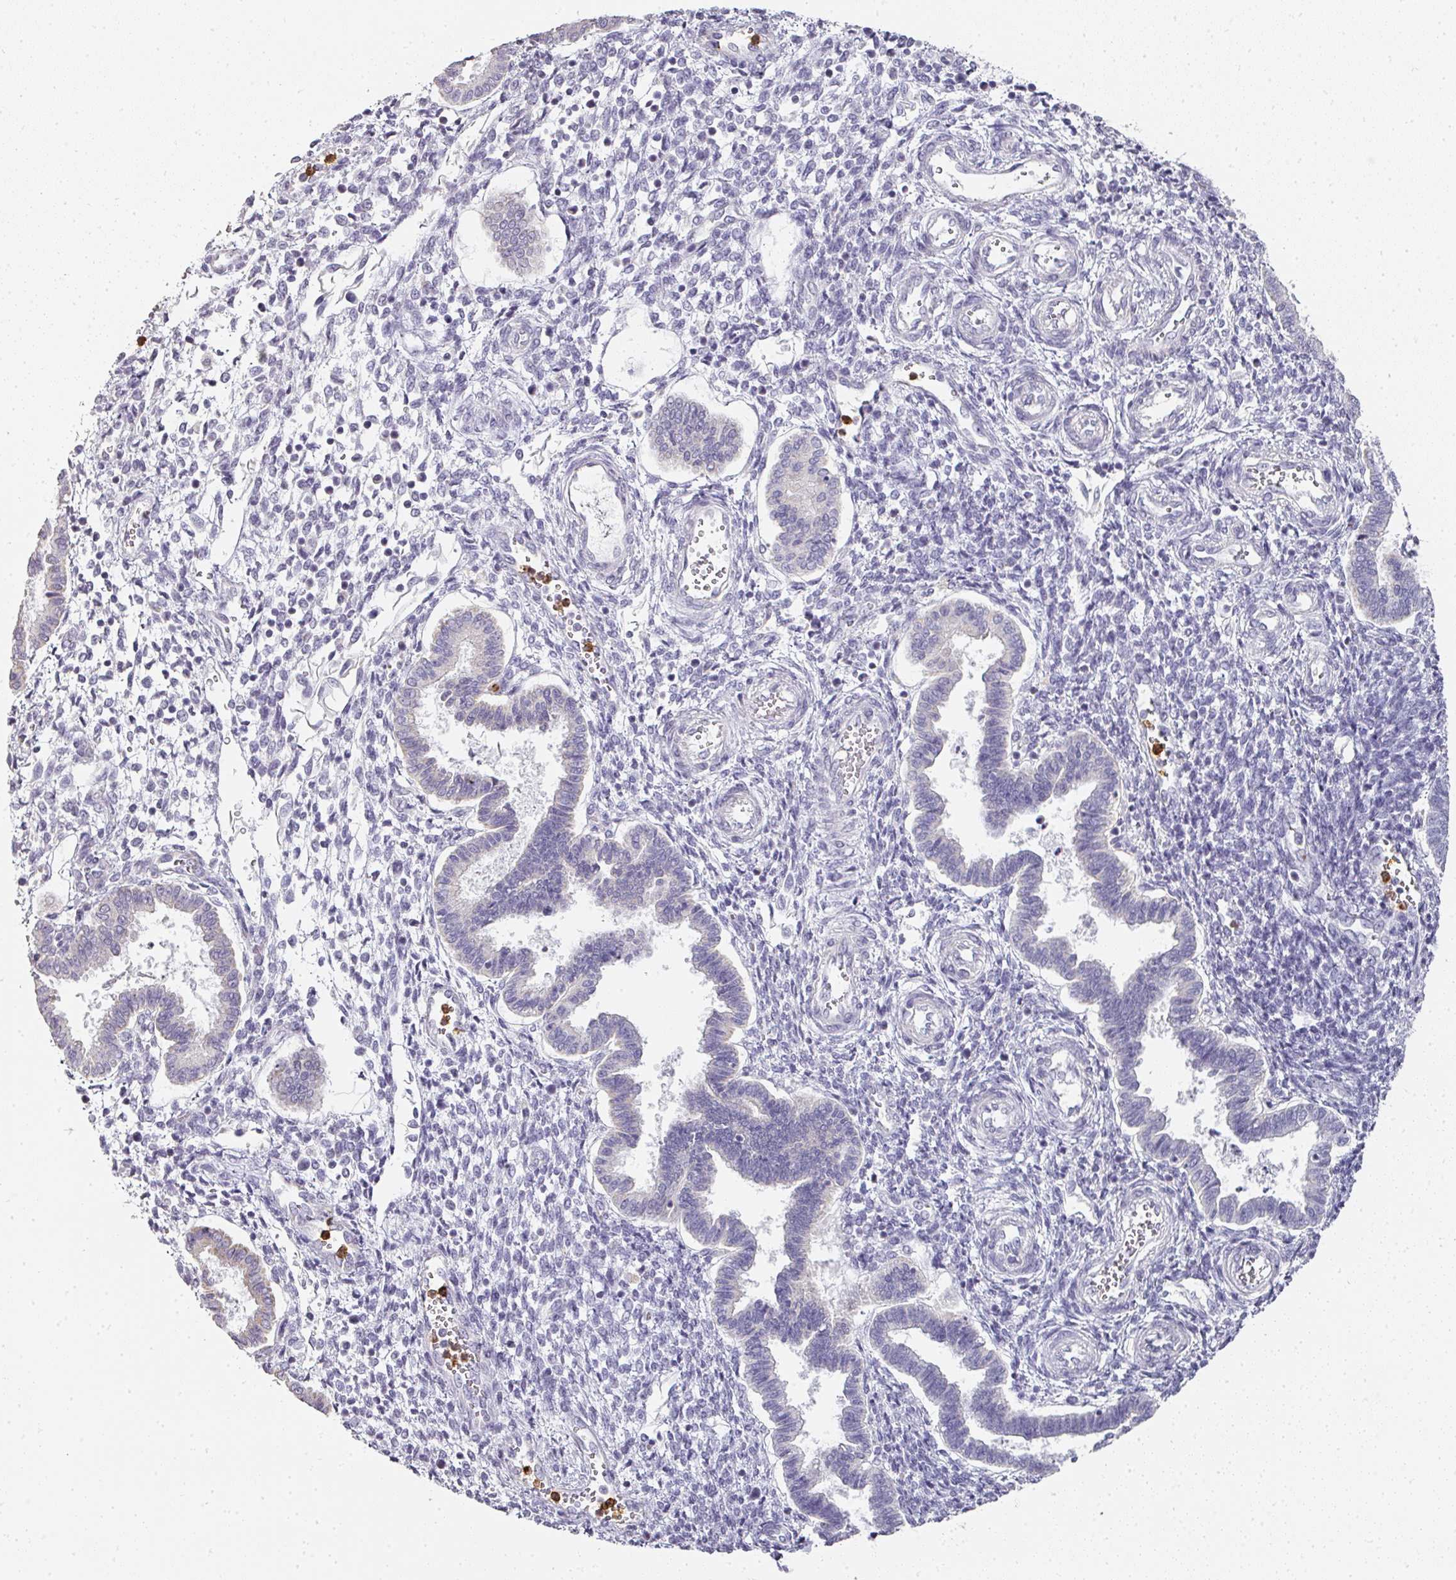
{"staining": {"intensity": "negative", "quantity": "none", "location": "none"}, "tissue": "endometrium", "cell_type": "Cells in endometrial stroma", "image_type": "normal", "snomed": [{"axis": "morphology", "description": "Normal tissue, NOS"}, {"axis": "topography", "description": "Endometrium"}], "caption": "An immunohistochemistry image of normal endometrium is shown. There is no staining in cells in endometrial stroma of endometrium. Nuclei are stained in blue.", "gene": "CAMP", "patient": {"sex": "female", "age": 24}}